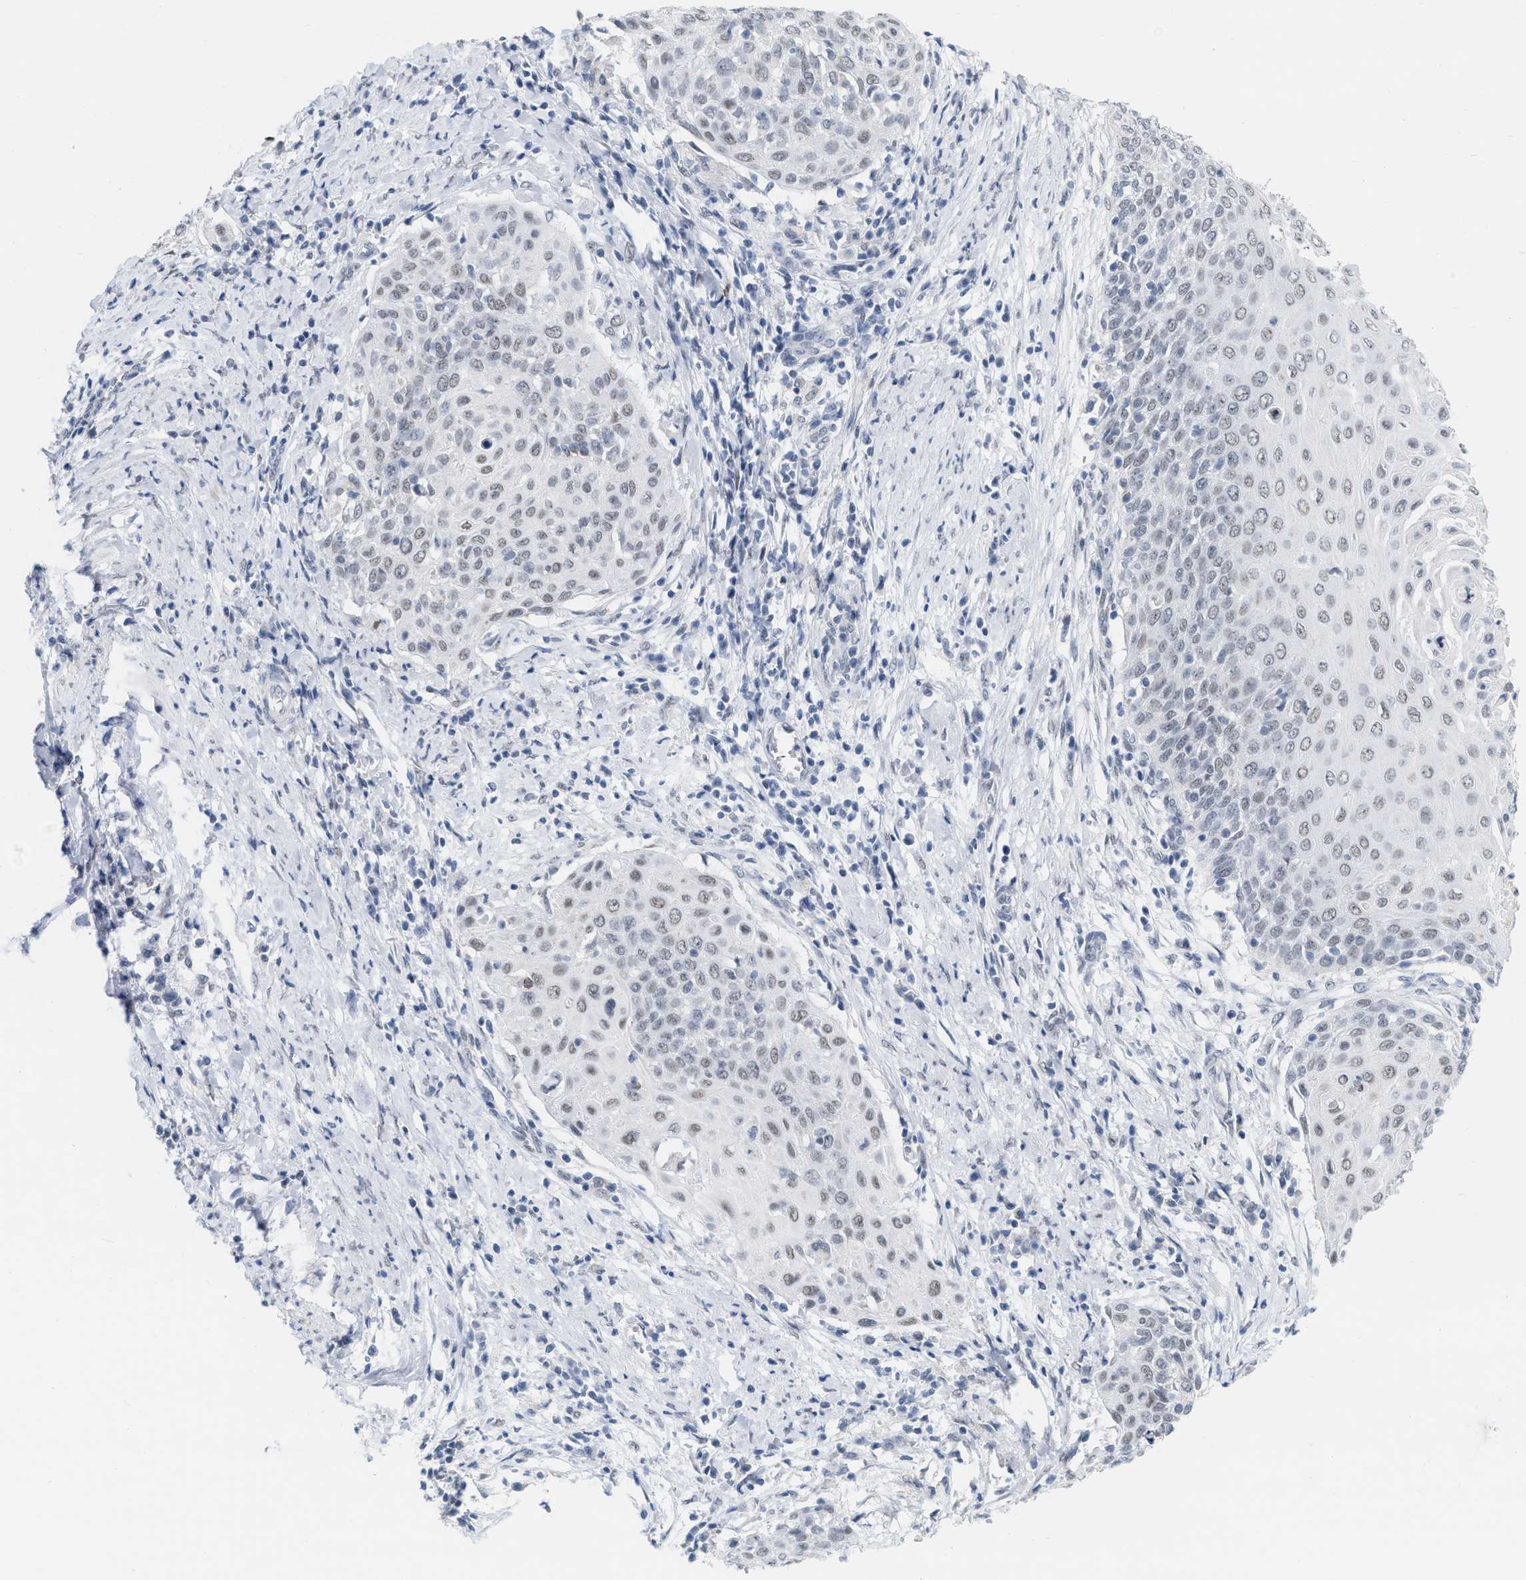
{"staining": {"intensity": "weak", "quantity": "25%-75%", "location": "nuclear"}, "tissue": "cervical cancer", "cell_type": "Tumor cells", "image_type": "cancer", "snomed": [{"axis": "morphology", "description": "Squamous cell carcinoma, NOS"}, {"axis": "topography", "description": "Cervix"}], "caption": "Protein expression analysis of cervical cancer (squamous cell carcinoma) reveals weak nuclear positivity in approximately 25%-75% of tumor cells.", "gene": "XIRP1", "patient": {"sex": "female", "age": 39}}